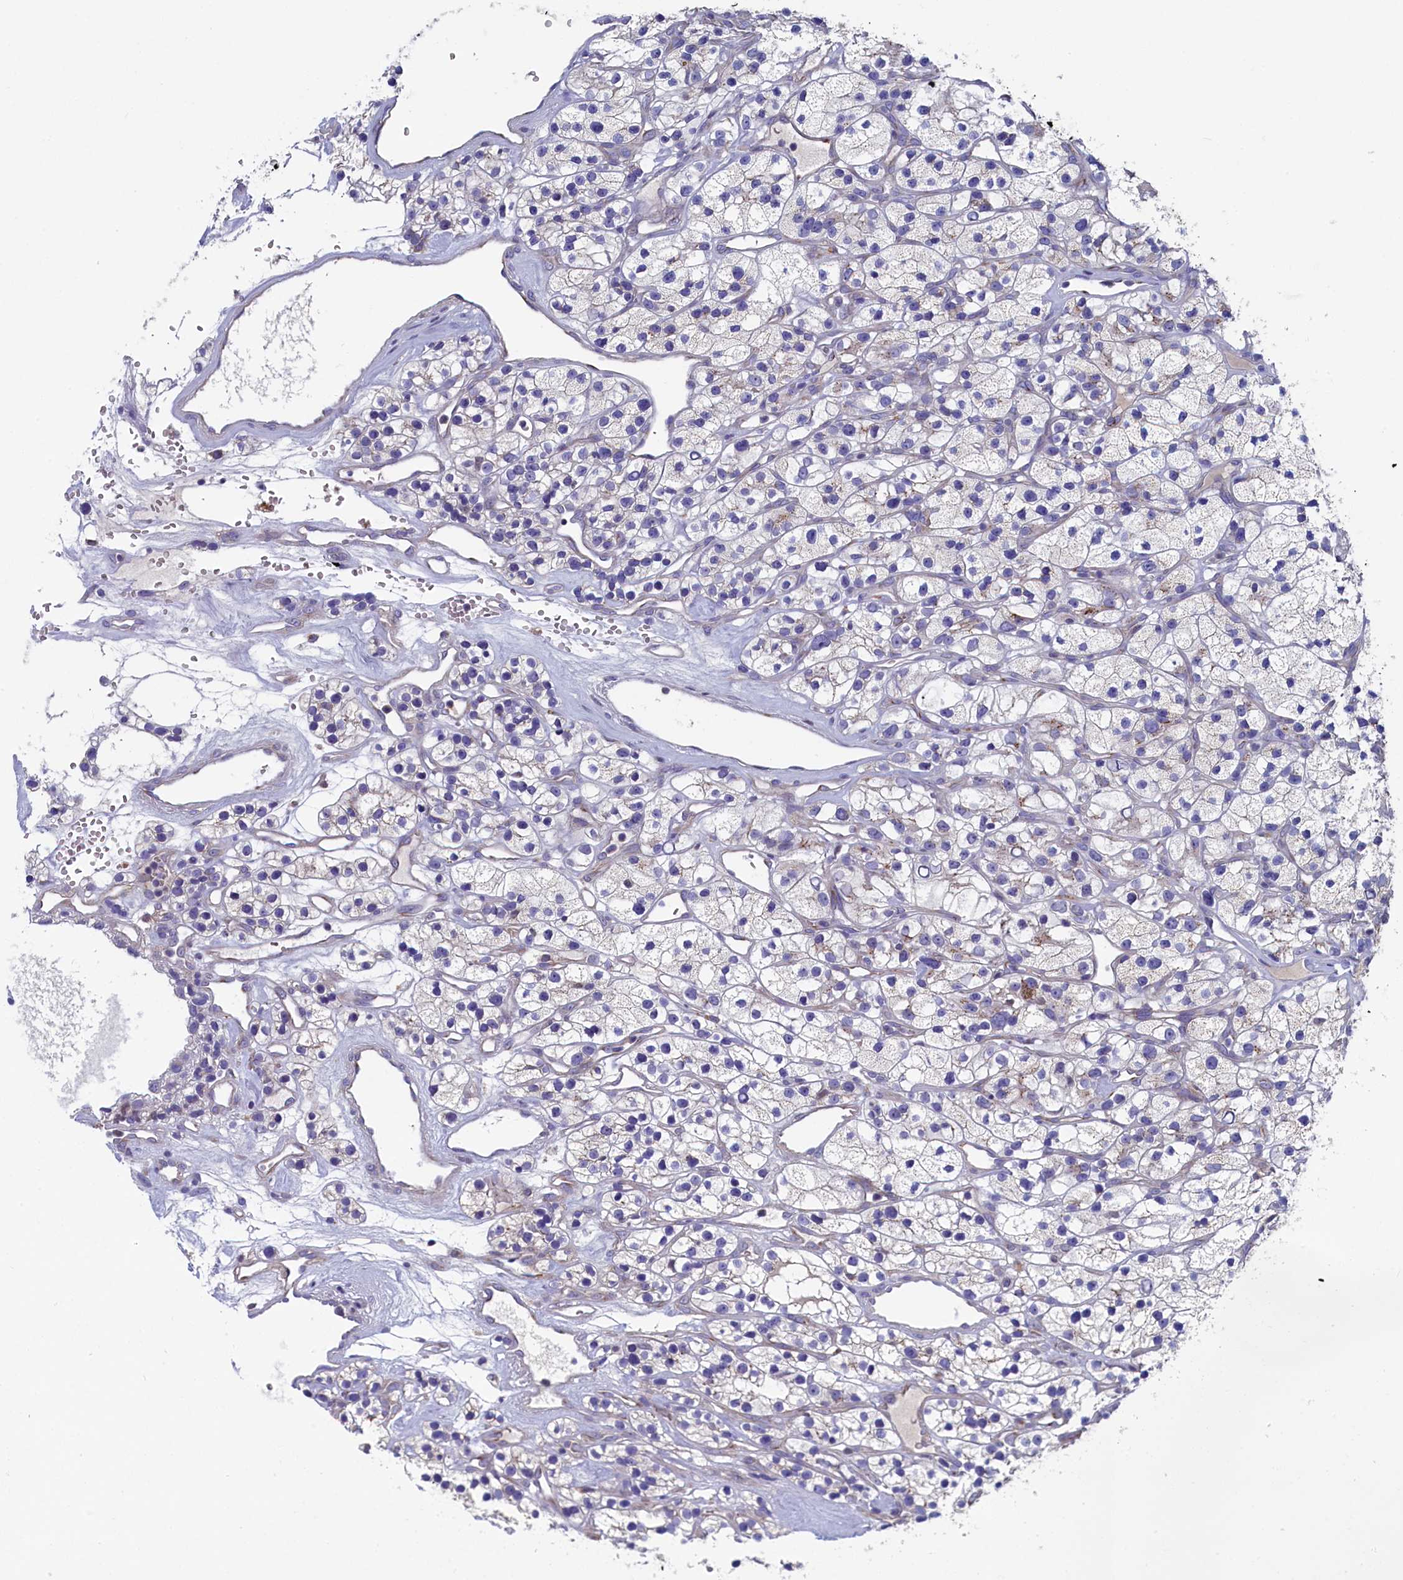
{"staining": {"intensity": "weak", "quantity": "<25%", "location": "cytoplasmic/membranous"}, "tissue": "renal cancer", "cell_type": "Tumor cells", "image_type": "cancer", "snomed": [{"axis": "morphology", "description": "Adenocarcinoma, NOS"}, {"axis": "topography", "description": "Kidney"}], "caption": "High magnification brightfield microscopy of adenocarcinoma (renal) stained with DAB (3,3'-diaminobenzidine) (brown) and counterstained with hematoxylin (blue): tumor cells show no significant staining.", "gene": "GPR108", "patient": {"sex": "female", "age": 57}}